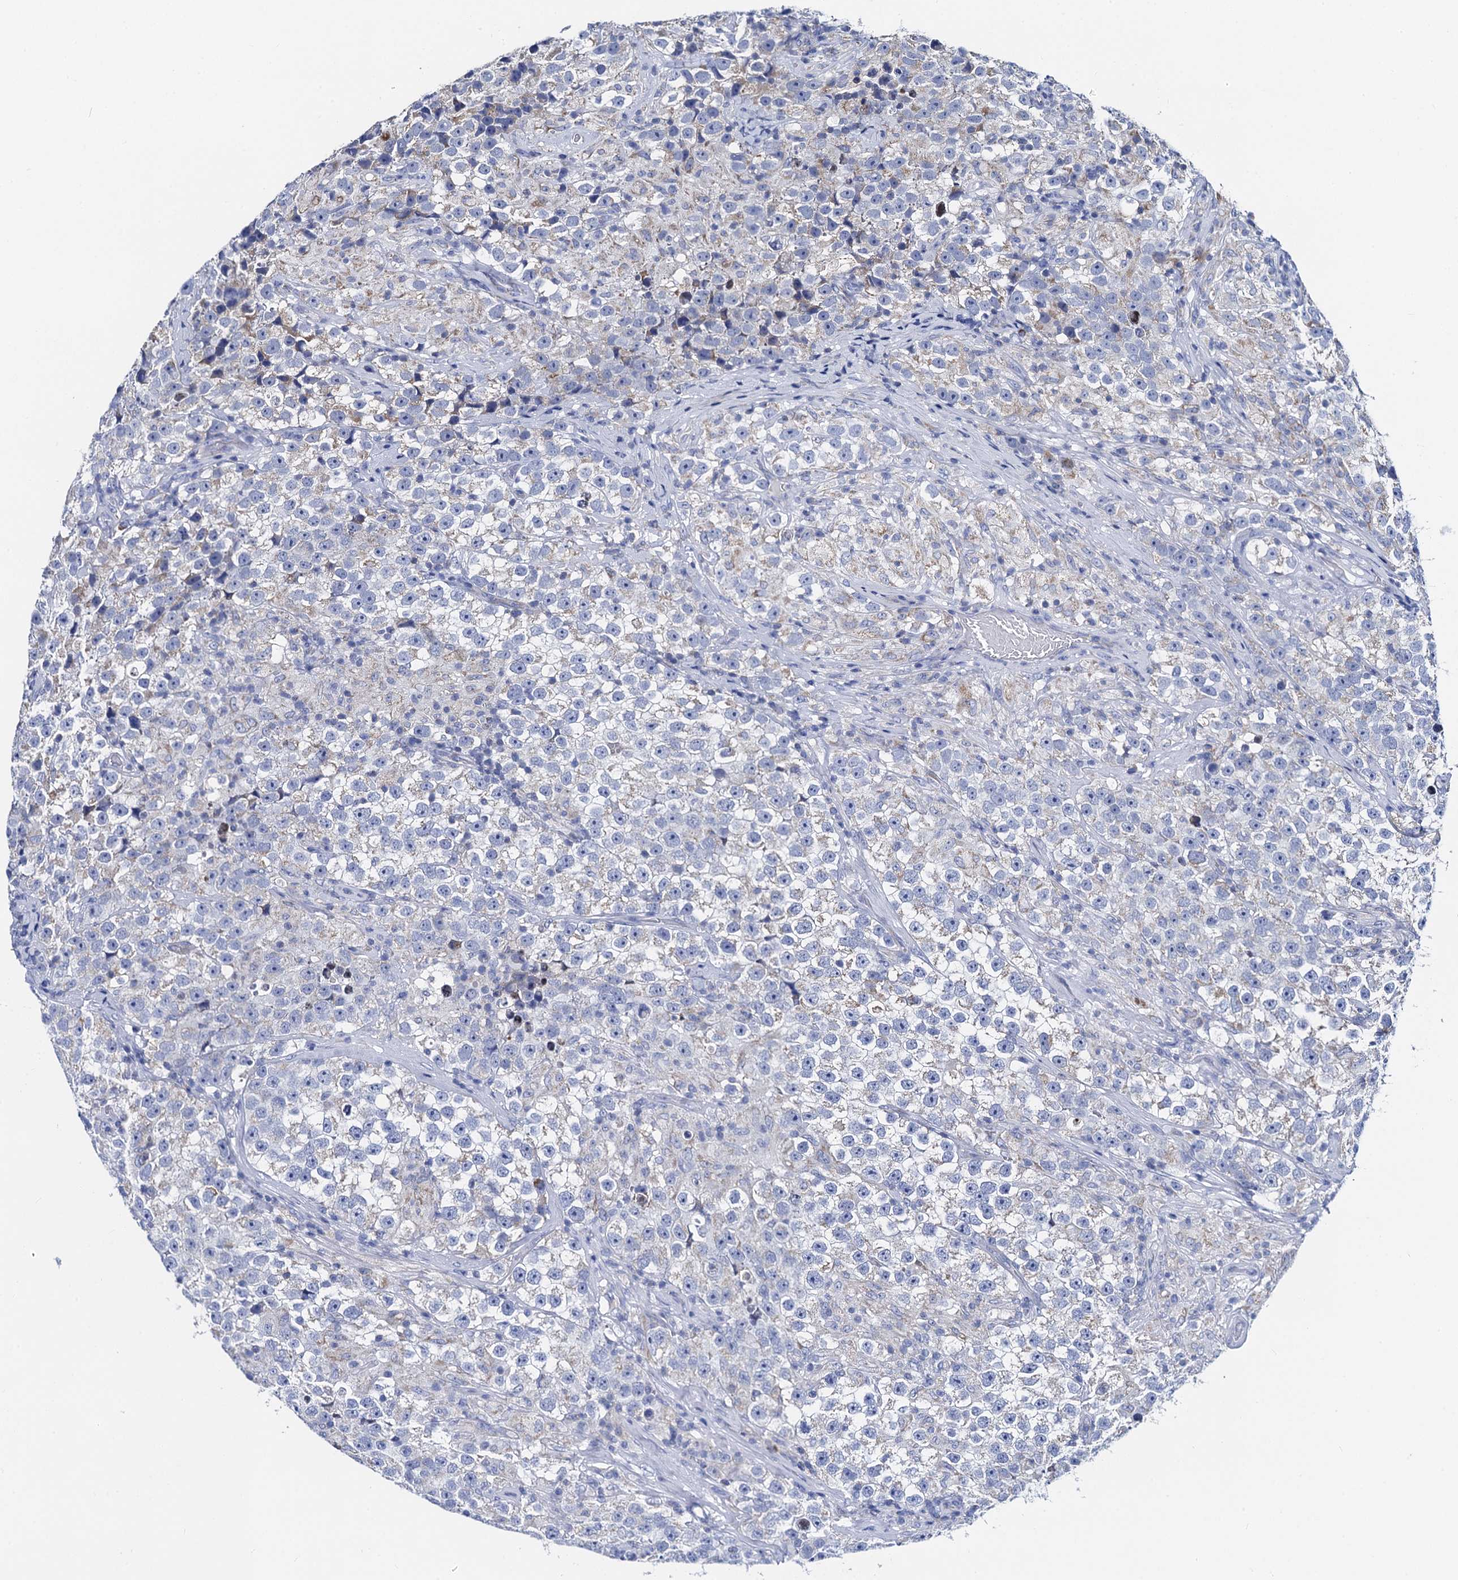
{"staining": {"intensity": "weak", "quantity": "<25%", "location": "cytoplasmic/membranous"}, "tissue": "testis cancer", "cell_type": "Tumor cells", "image_type": "cancer", "snomed": [{"axis": "morphology", "description": "Seminoma, NOS"}, {"axis": "topography", "description": "Testis"}], "caption": "This is an immunohistochemistry image of human seminoma (testis). There is no staining in tumor cells.", "gene": "ACADSB", "patient": {"sex": "male", "age": 46}}